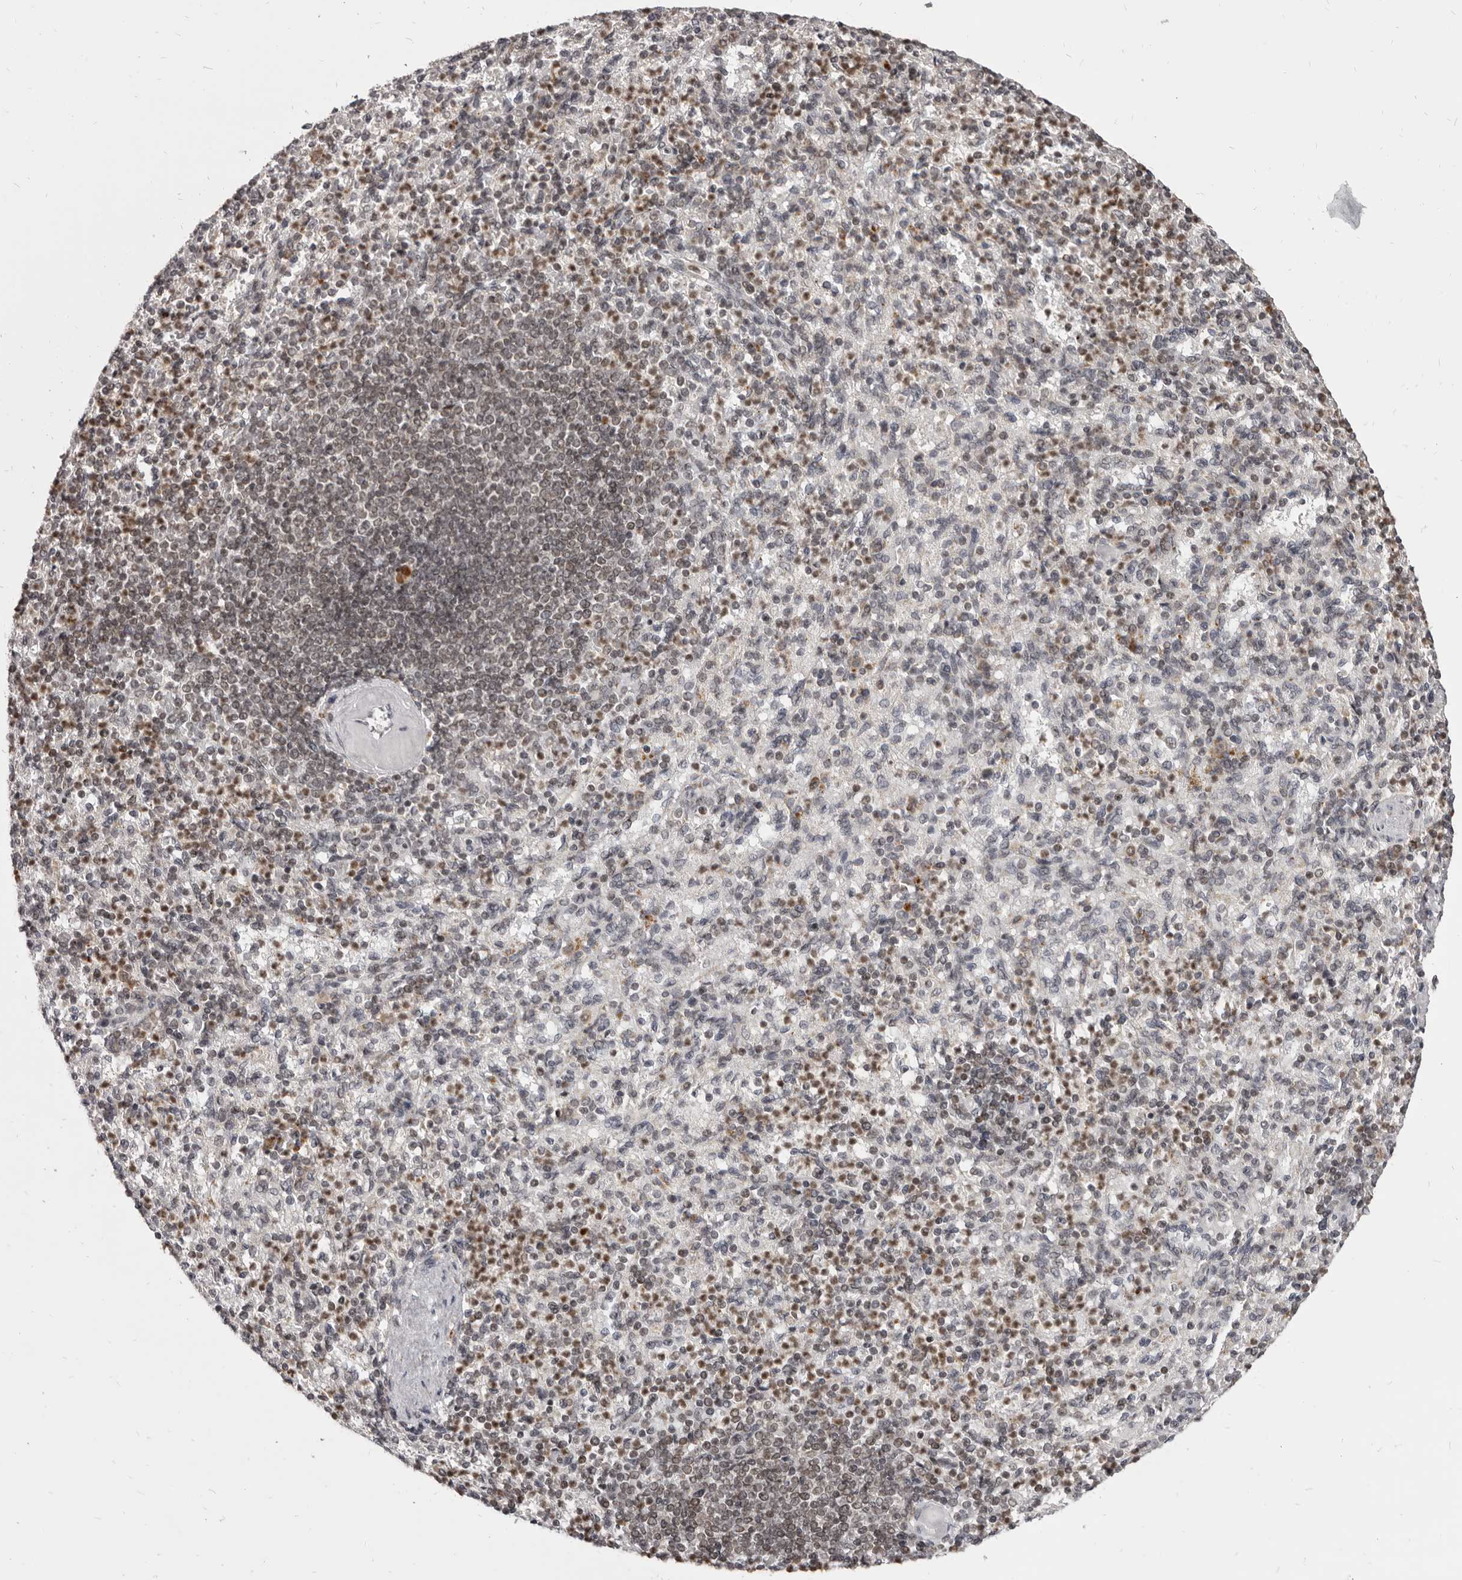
{"staining": {"intensity": "moderate", "quantity": "<25%", "location": "nuclear"}, "tissue": "spleen", "cell_type": "Cells in red pulp", "image_type": "normal", "snomed": [{"axis": "morphology", "description": "Normal tissue, NOS"}, {"axis": "topography", "description": "Spleen"}], "caption": "This is a micrograph of immunohistochemistry staining of benign spleen, which shows moderate staining in the nuclear of cells in red pulp.", "gene": "THUMPD1", "patient": {"sex": "female", "age": 74}}